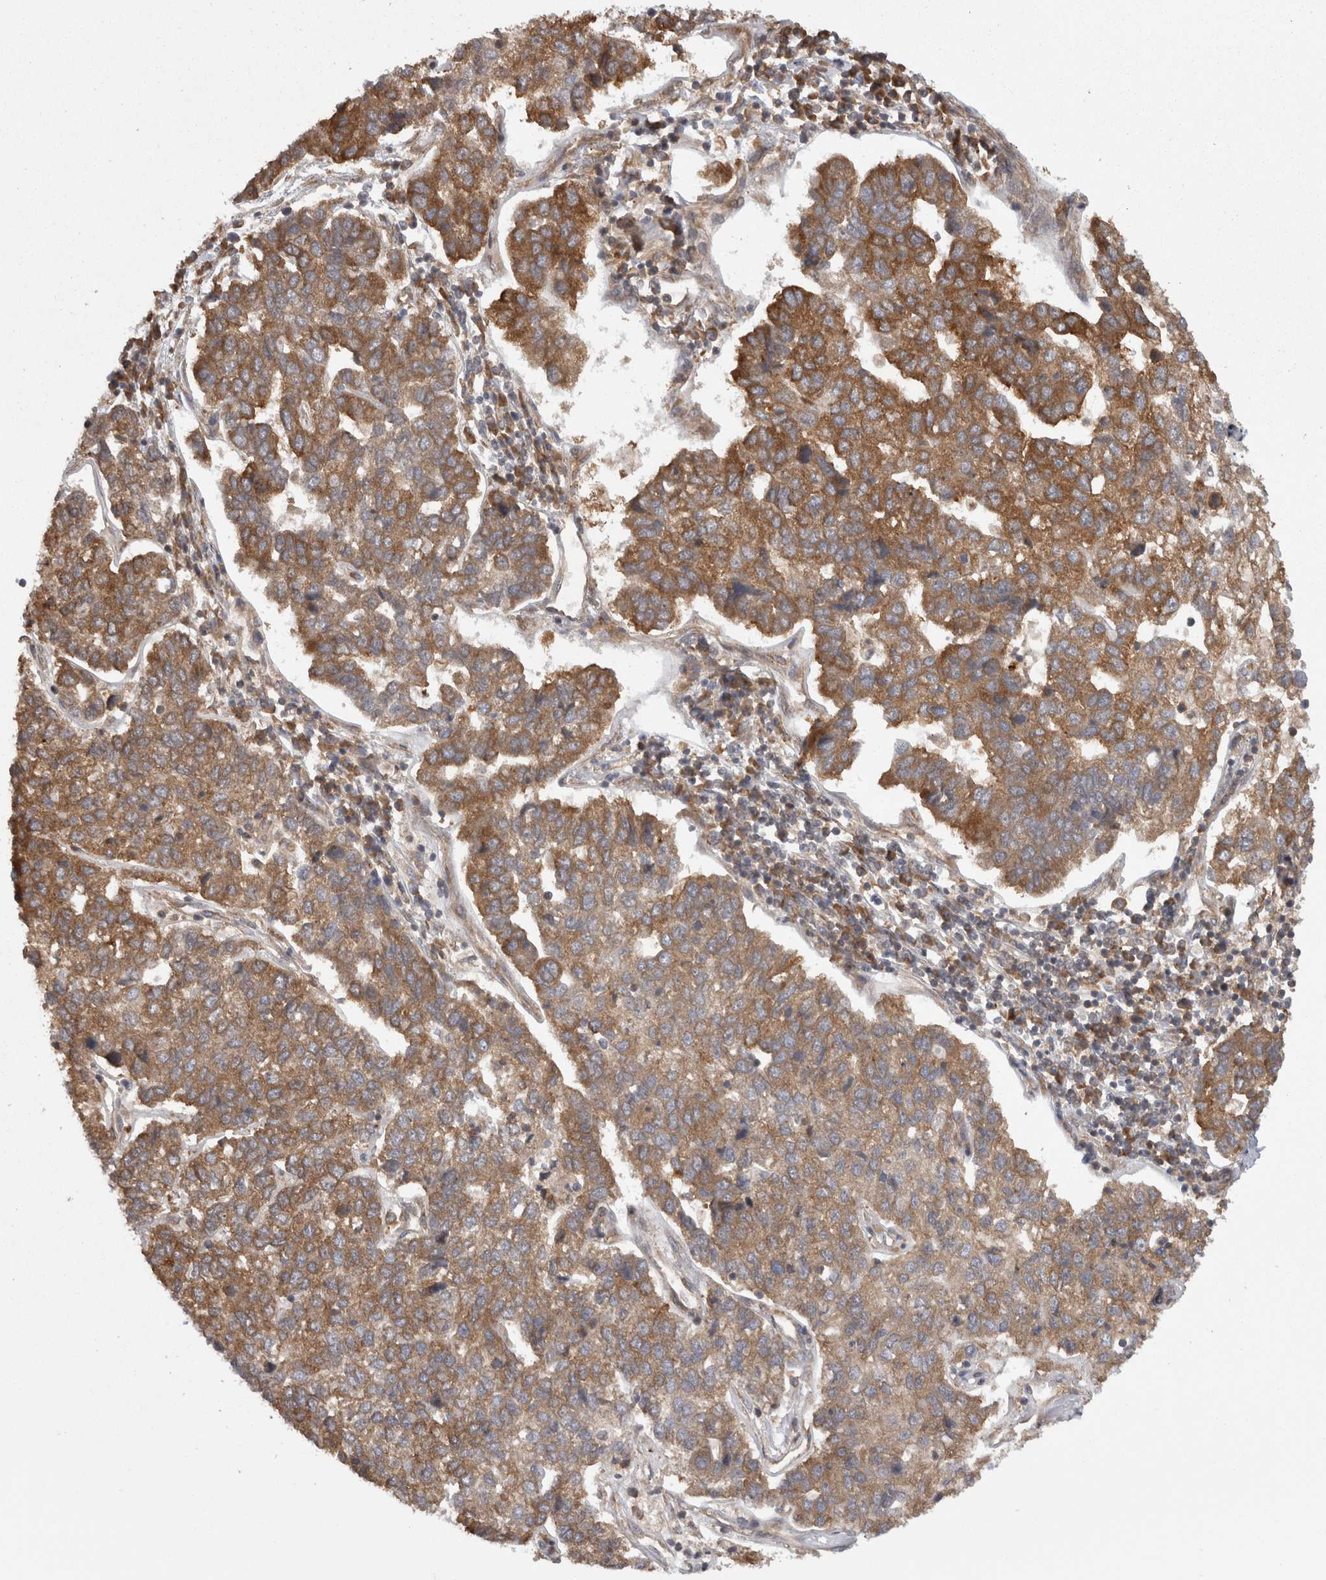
{"staining": {"intensity": "strong", "quantity": ">75%", "location": "cytoplasmic/membranous"}, "tissue": "pancreatic cancer", "cell_type": "Tumor cells", "image_type": "cancer", "snomed": [{"axis": "morphology", "description": "Adenocarcinoma, NOS"}, {"axis": "topography", "description": "Pancreas"}], "caption": "A brown stain labels strong cytoplasmic/membranous expression of a protein in pancreatic cancer (adenocarcinoma) tumor cells.", "gene": "SMCR8", "patient": {"sex": "female", "age": 61}}